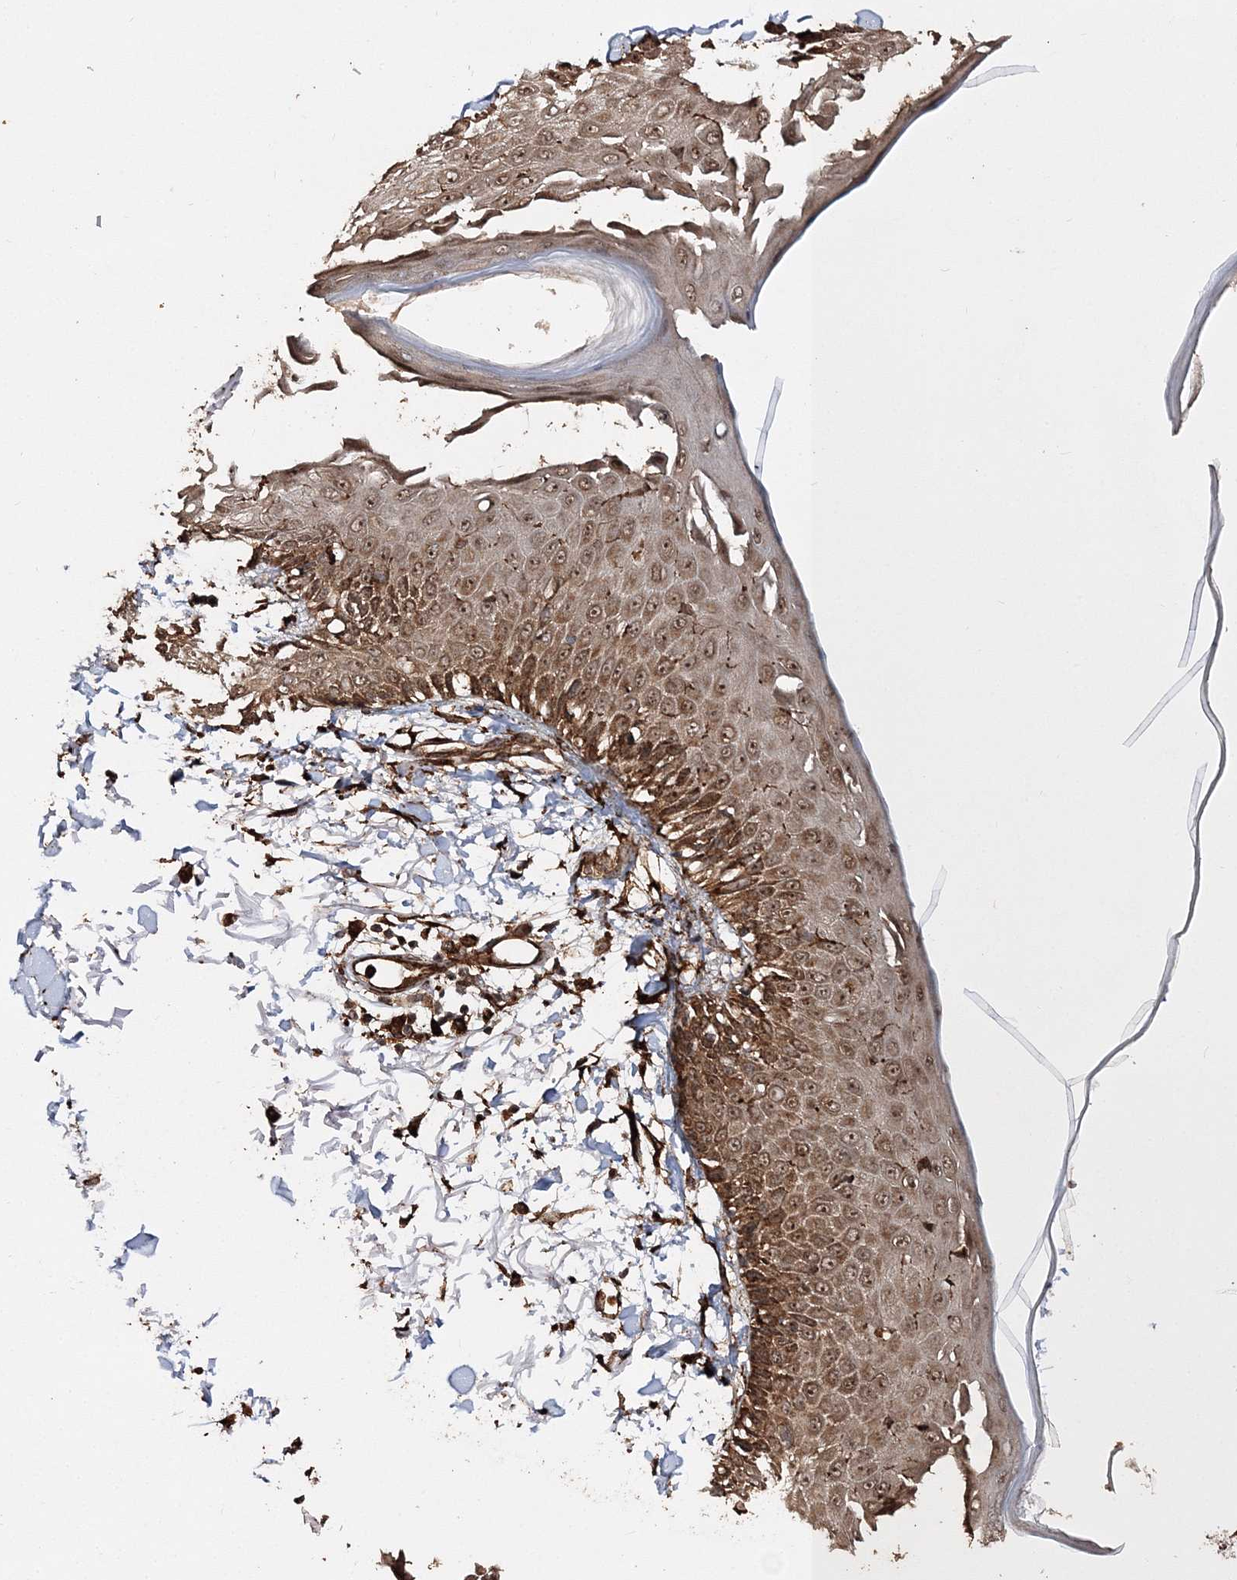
{"staining": {"intensity": "strong", "quantity": ">75%", "location": "cytoplasmic/membranous"}, "tissue": "skin", "cell_type": "Fibroblasts", "image_type": "normal", "snomed": [{"axis": "morphology", "description": "Normal tissue, NOS"}, {"axis": "morphology", "description": "Squamous cell carcinoma, NOS"}, {"axis": "topography", "description": "Skin"}, {"axis": "topography", "description": "Peripheral nerve tissue"}], "caption": "An IHC image of normal tissue is shown. Protein staining in brown highlights strong cytoplasmic/membranous positivity in skin within fibroblasts. (brown staining indicates protein expression, while blue staining denotes nuclei).", "gene": "SCRN3", "patient": {"sex": "male", "age": 83}}